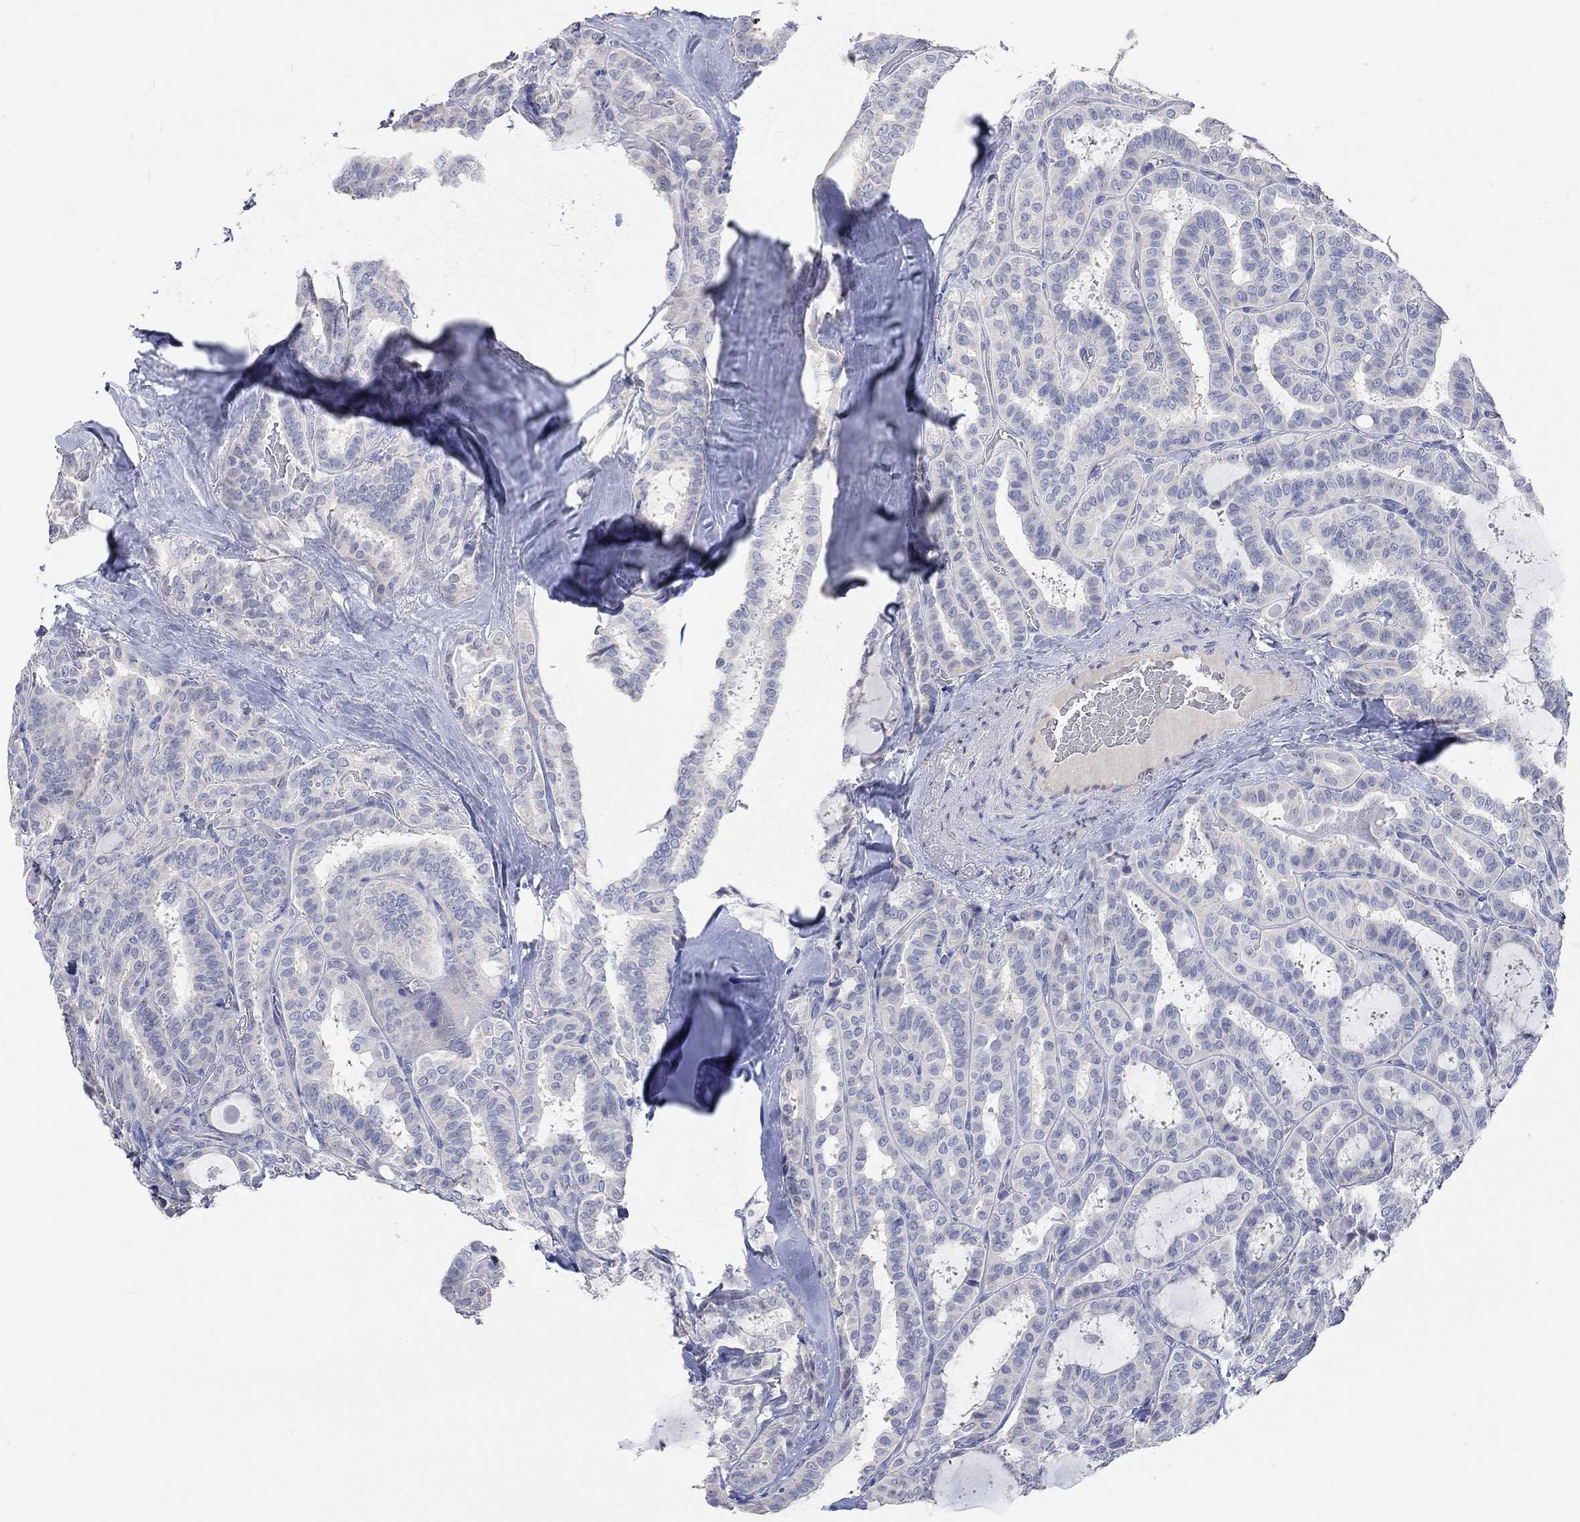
{"staining": {"intensity": "negative", "quantity": "none", "location": "none"}, "tissue": "thyroid cancer", "cell_type": "Tumor cells", "image_type": "cancer", "snomed": [{"axis": "morphology", "description": "Papillary adenocarcinoma, NOS"}, {"axis": "topography", "description": "Thyroid gland"}], "caption": "High magnification brightfield microscopy of papillary adenocarcinoma (thyroid) stained with DAB (3,3'-diaminobenzidine) (brown) and counterstained with hematoxylin (blue): tumor cells show no significant expression.", "gene": "PNMA5", "patient": {"sex": "female", "age": 39}}